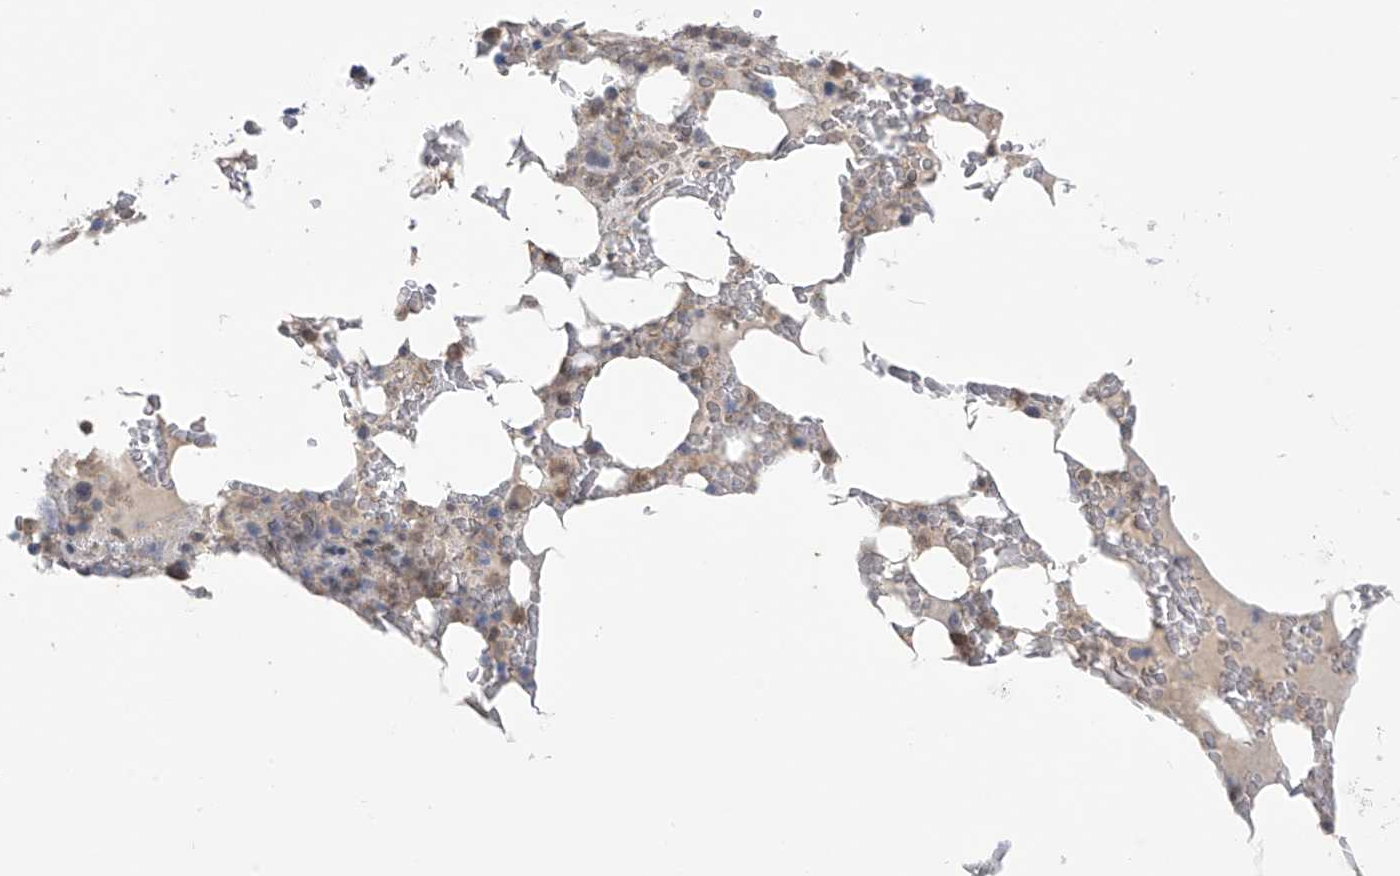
{"staining": {"intensity": "weak", "quantity": "25%-75%", "location": "cytoplasmic/membranous"}, "tissue": "bone marrow", "cell_type": "Hematopoietic cells", "image_type": "normal", "snomed": [{"axis": "morphology", "description": "Normal tissue, NOS"}, {"axis": "topography", "description": "Bone marrow"}], "caption": "This is an image of immunohistochemistry (IHC) staining of unremarkable bone marrow, which shows weak expression in the cytoplasmic/membranous of hematopoietic cells.", "gene": "KIAA1522", "patient": {"sex": "male", "age": 58}}